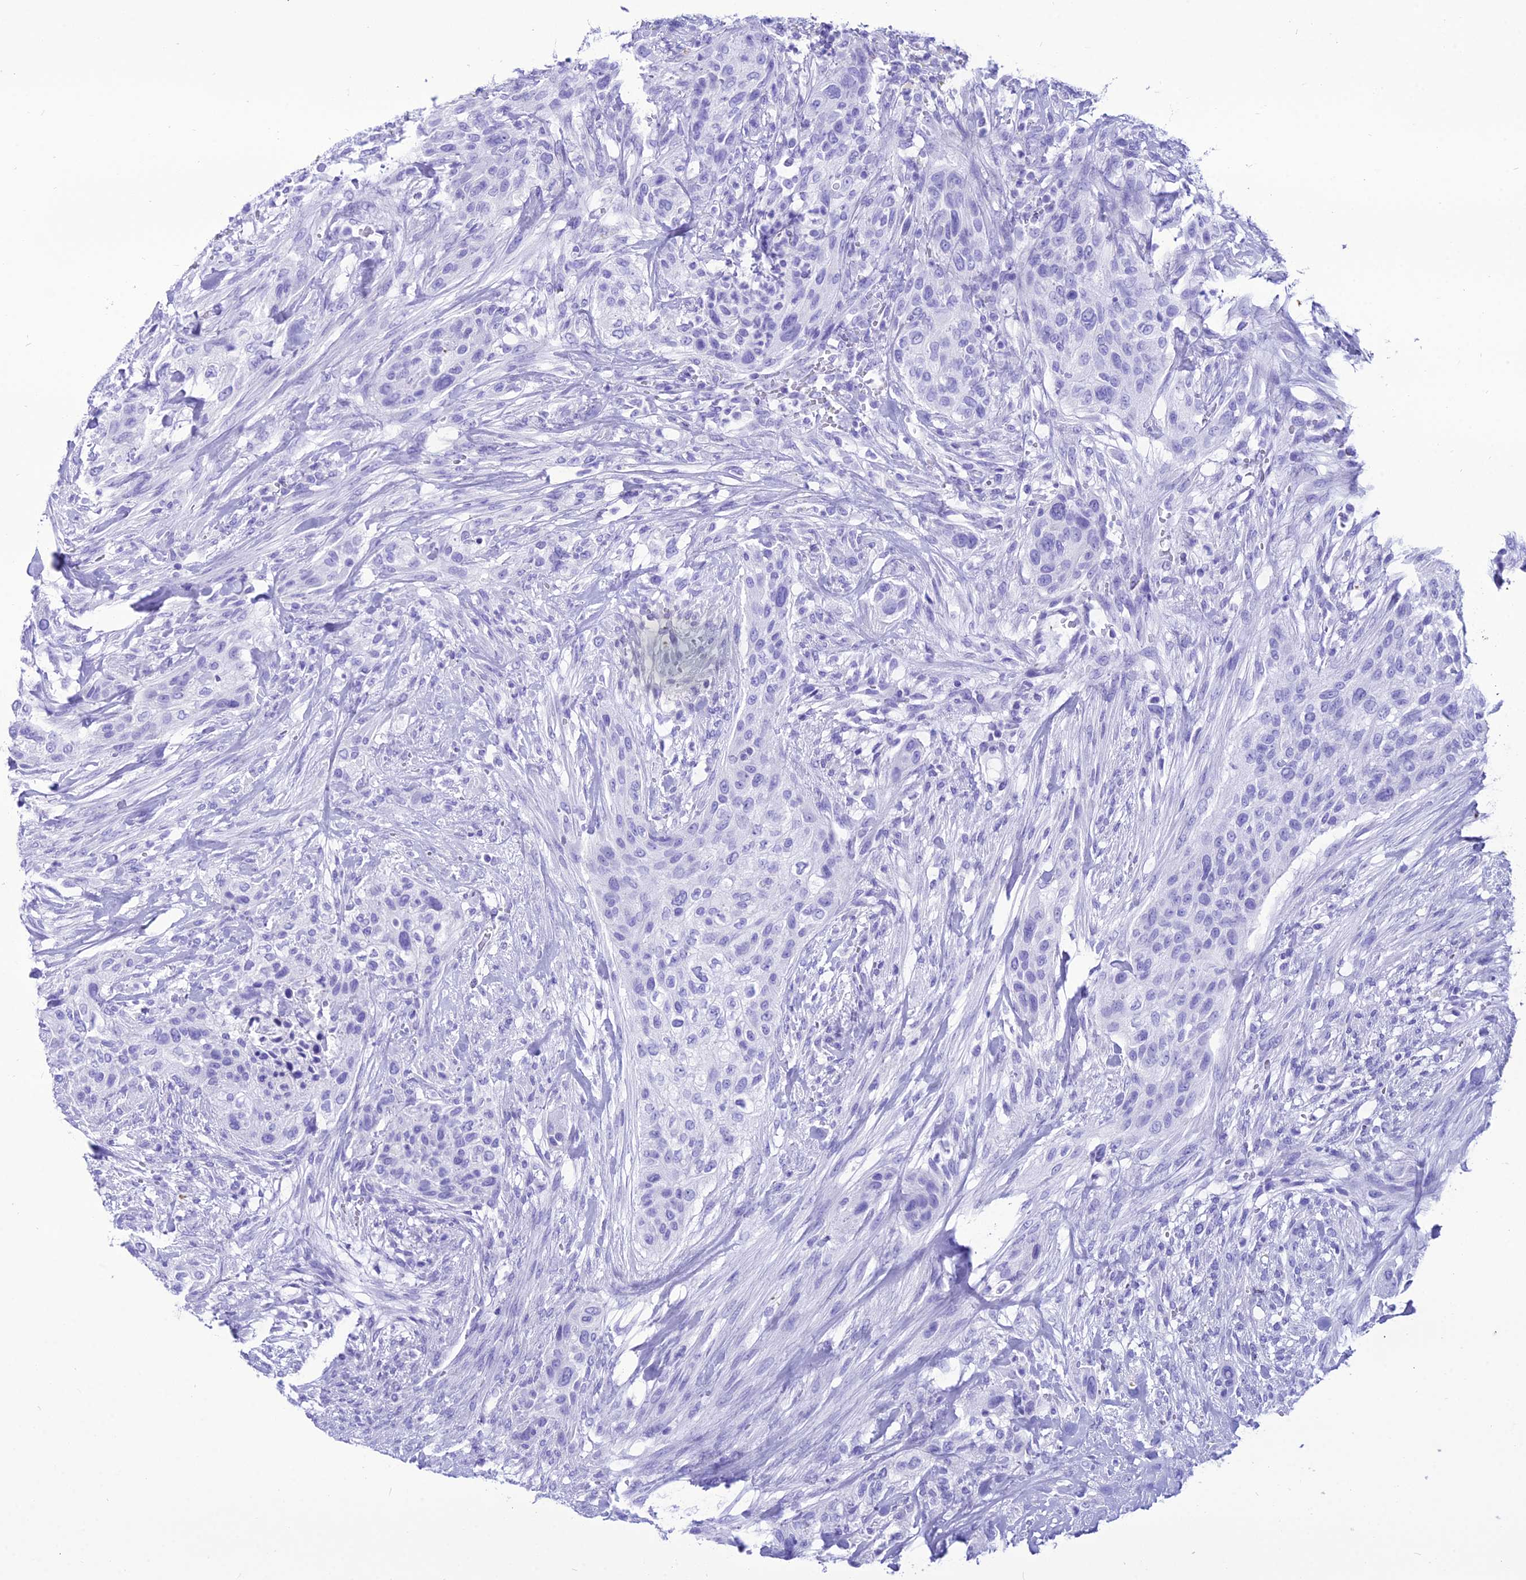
{"staining": {"intensity": "negative", "quantity": "none", "location": "none"}, "tissue": "urothelial cancer", "cell_type": "Tumor cells", "image_type": "cancer", "snomed": [{"axis": "morphology", "description": "Urothelial carcinoma, High grade"}, {"axis": "topography", "description": "Urinary bladder"}], "caption": "This is a histopathology image of IHC staining of urothelial cancer, which shows no expression in tumor cells. (Immunohistochemistry (ihc), brightfield microscopy, high magnification).", "gene": "PNMA5", "patient": {"sex": "male", "age": 35}}